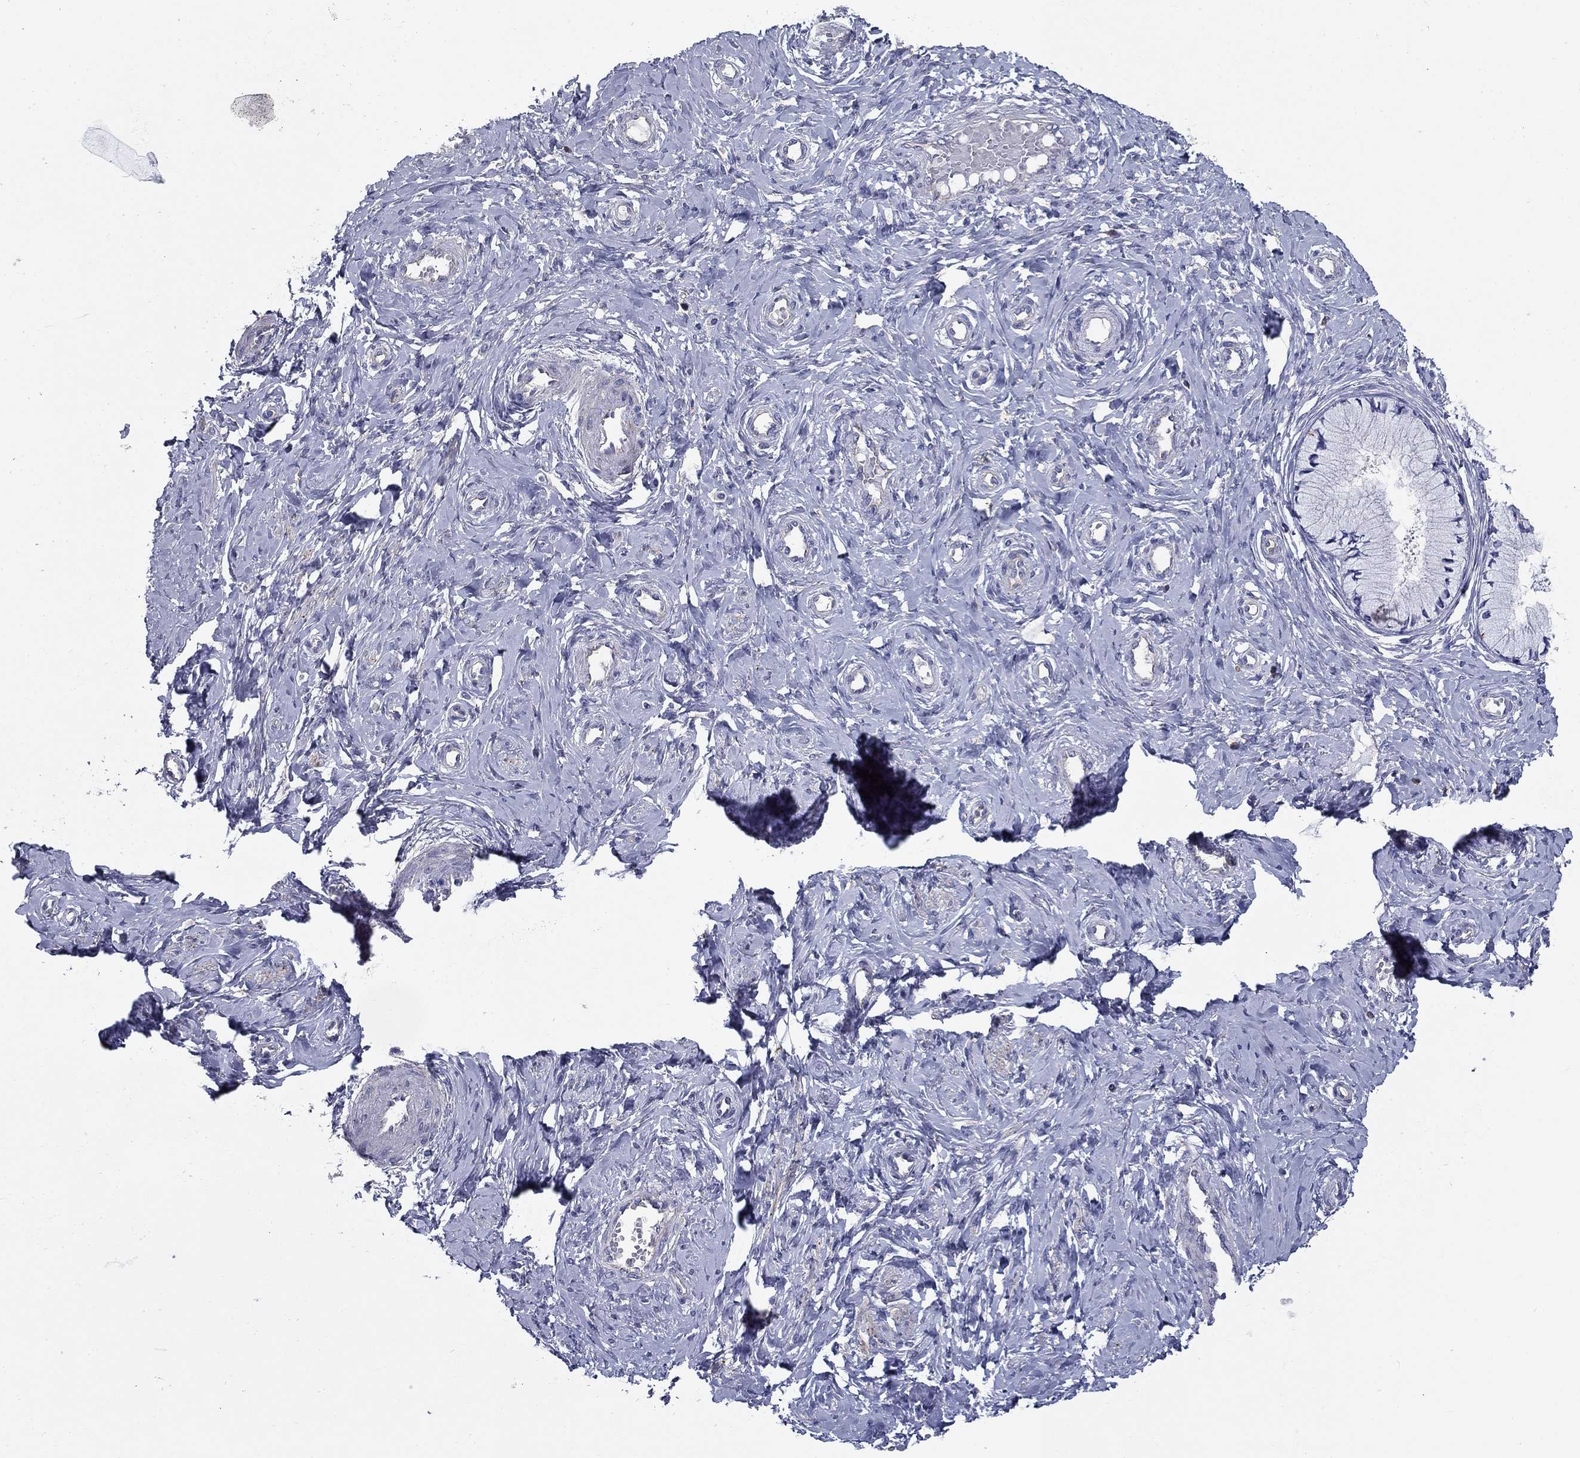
{"staining": {"intensity": "negative", "quantity": "none", "location": "none"}, "tissue": "cervix", "cell_type": "Glandular cells", "image_type": "normal", "snomed": [{"axis": "morphology", "description": "Normal tissue, NOS"}, {"axis": "topography", "description": "Cervix"}], "caption": "This is an immunohistochemistry image of normal cervix. There is no staining in glandular cells.", "gene": "SIT1", "patient": {"sex": "female", "age": 37}}